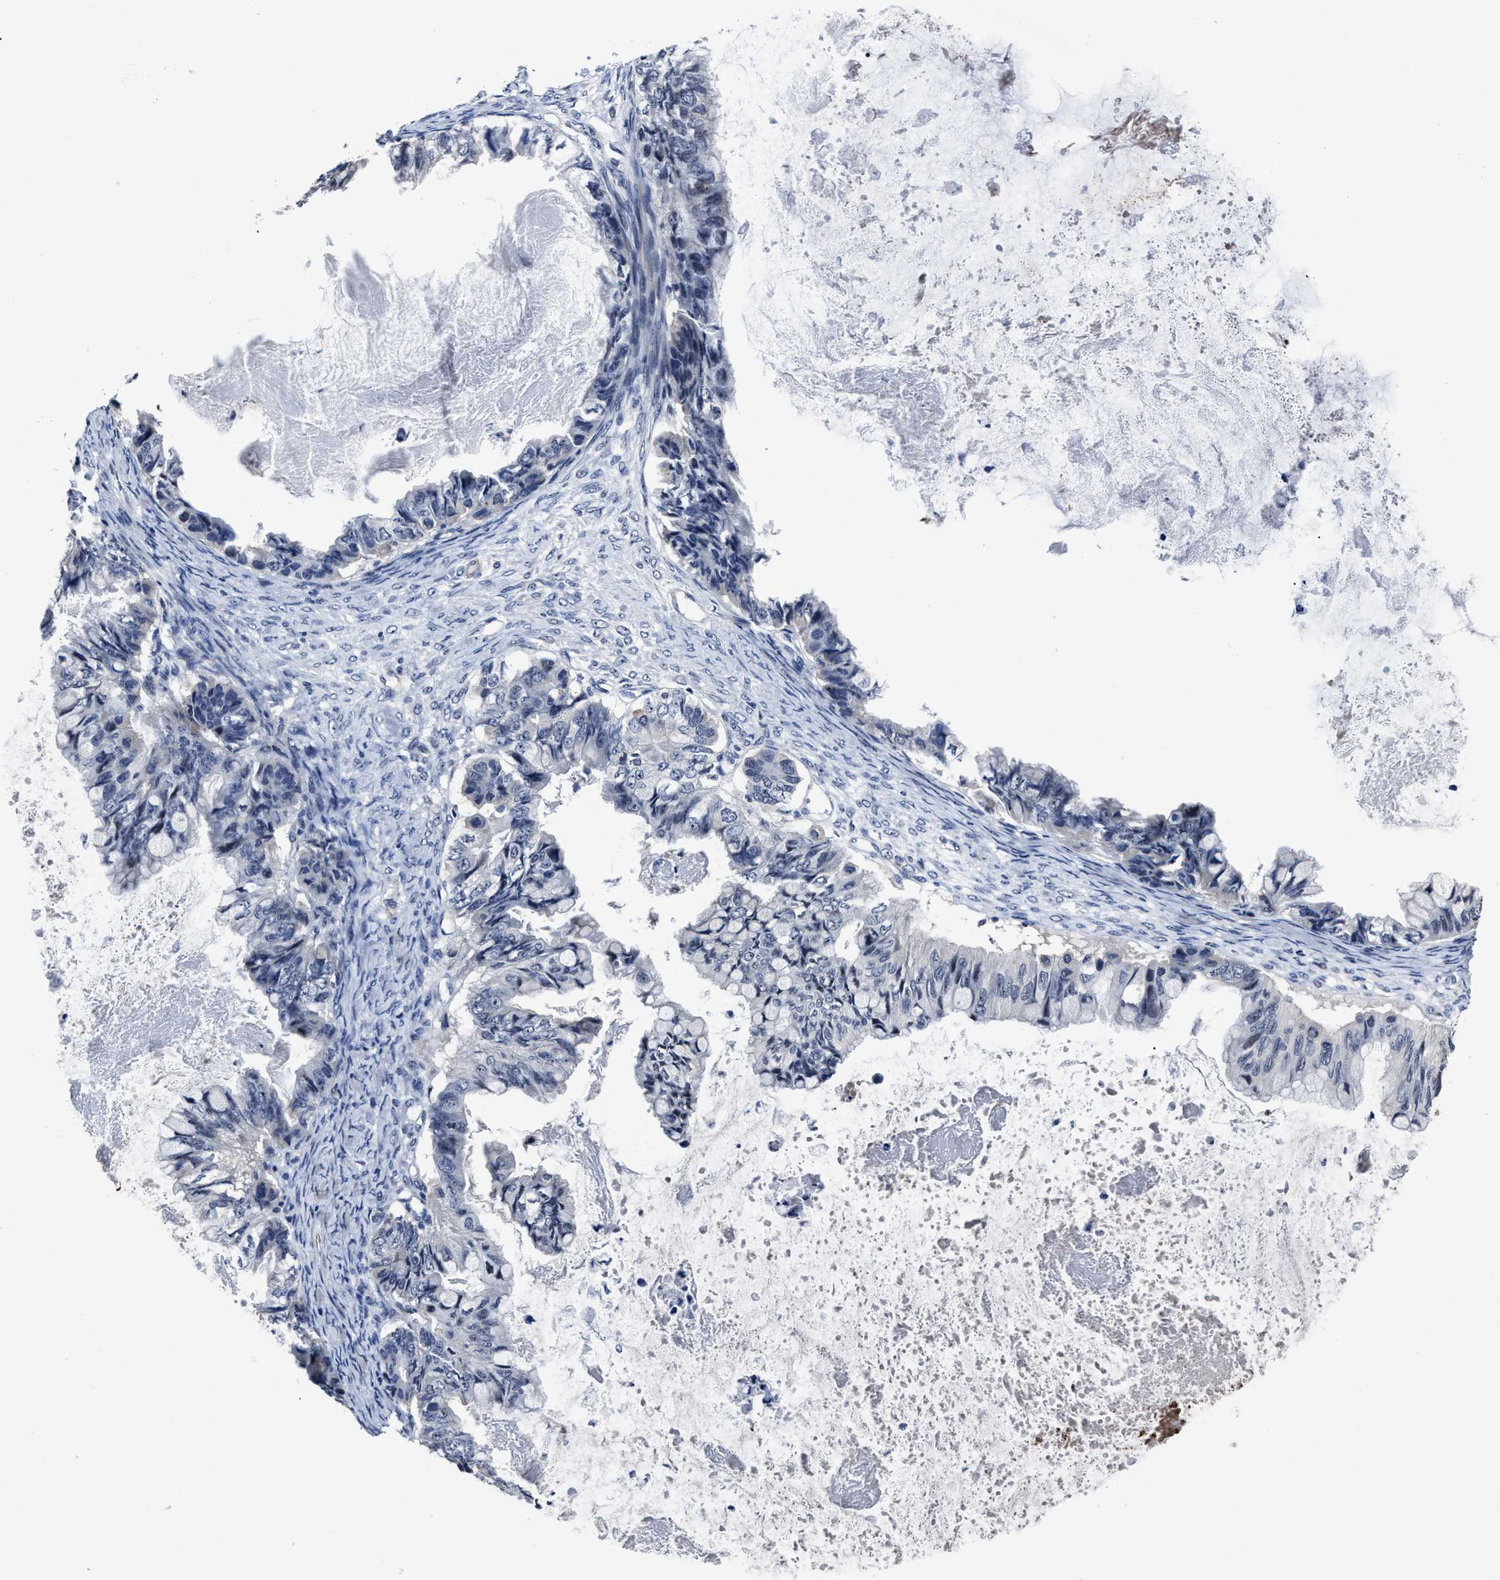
{"staining": {"intensity": "negative", "quantity": "none", "location": "none"}, "tissue": "ovarian cancer", "cell_type": "Tumor cells", "image_type": "cancer", "snomed": [{"axis": "morphology", "description": "Cystadenocarcinoma, mucinous, NOS"}, {"axis": "topography", "description": "Ovary"}], "caption": "Immunohistochemistry micrograph of ovarian cancer stained for a protein (brown), which exhibits no expression in tumor cells.", "gene": "RSBN1L", "patient": {"sex": "female", "age": 80}}